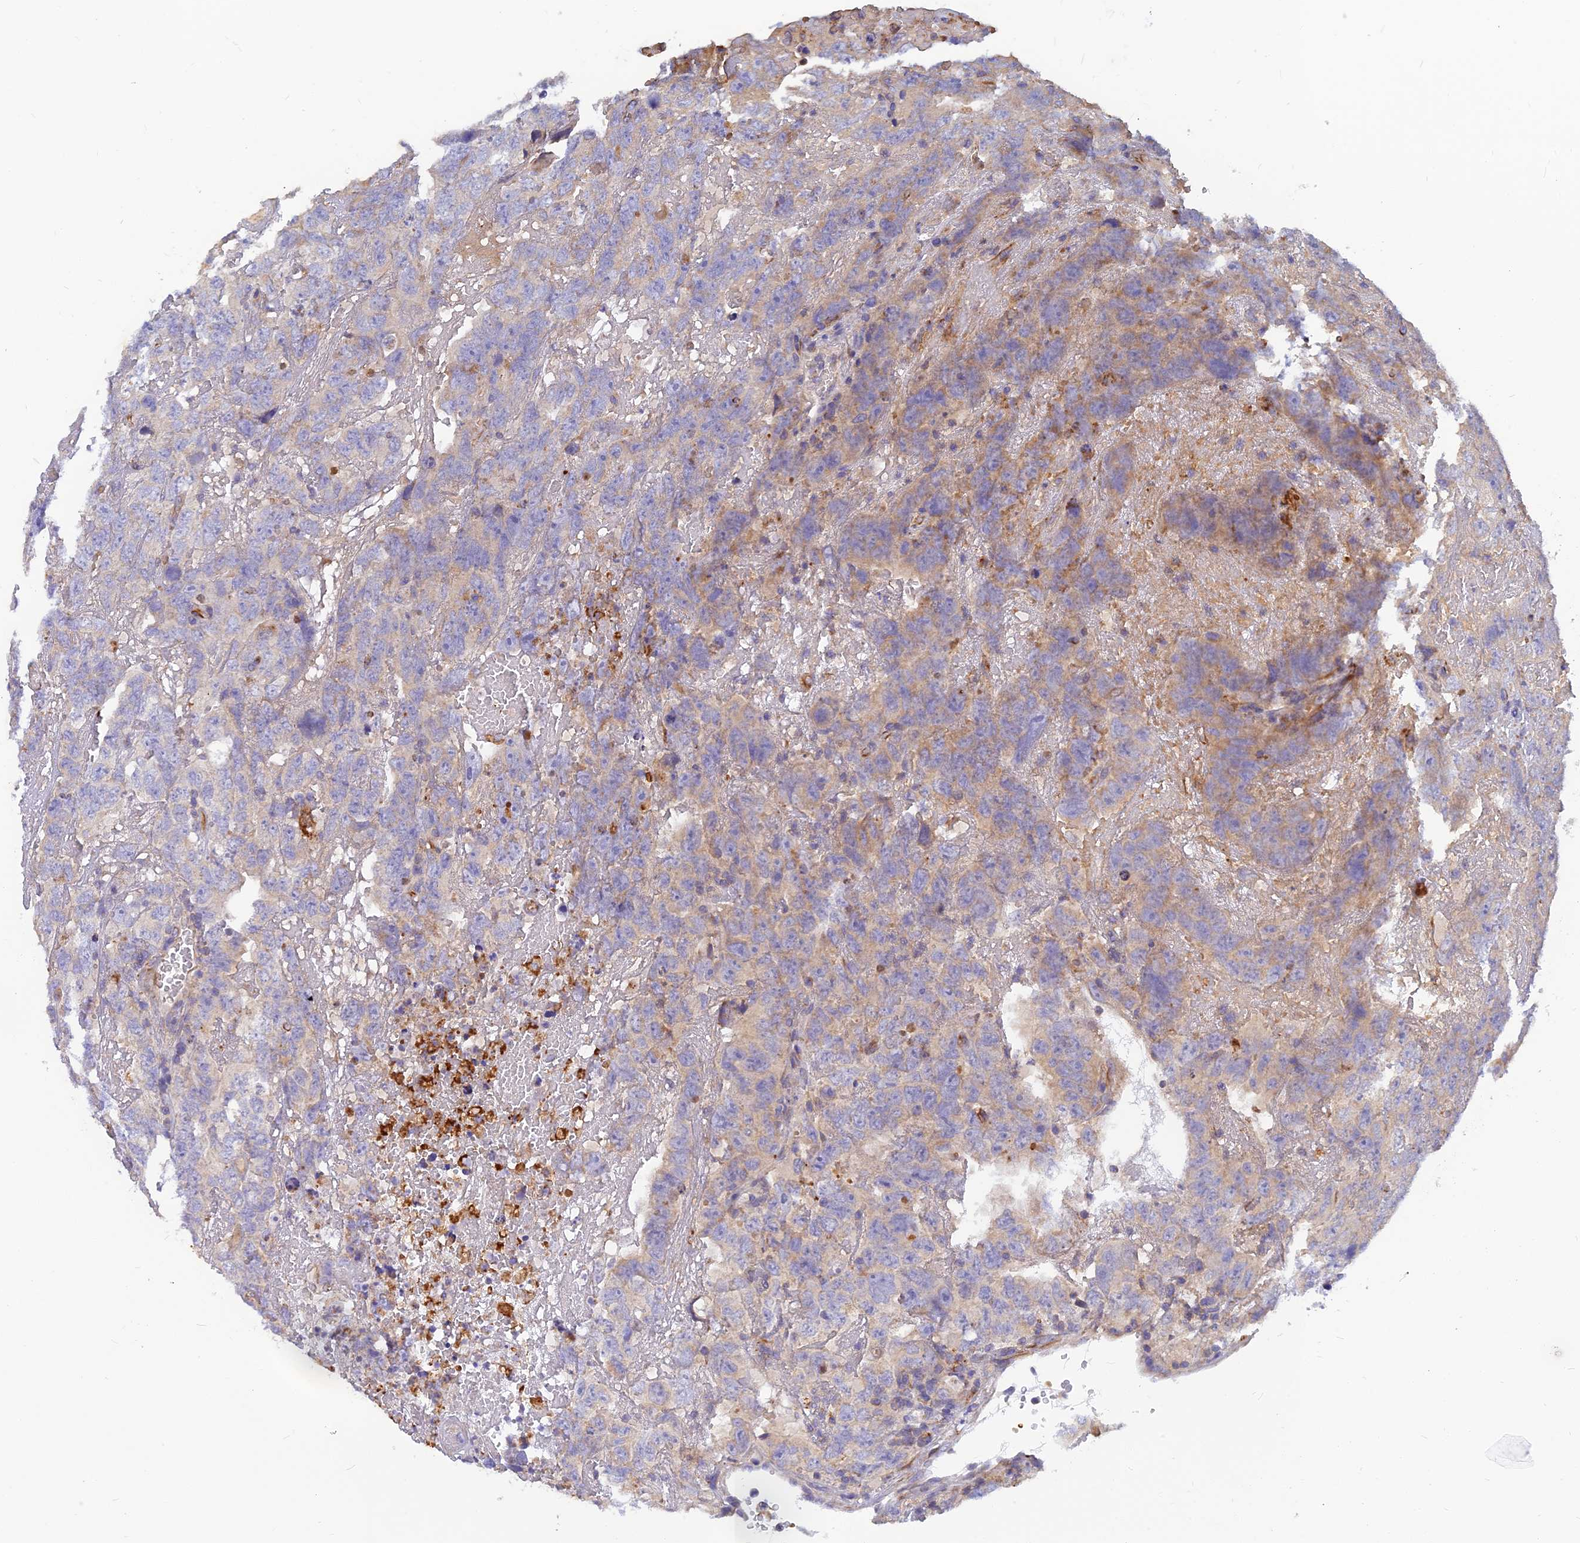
{"staining": {"intensity": "weak", "quantity": "25%-75%", "location": "cytoplasmic/membranous"}, "tissue": "testis cancer", "cell_type": "Tumor cells", "image_type": "cancer", "snomed": [{"axis": "morphology", "description": "Carcinoma, Embryonal, NOS"}, {"axis": "topography", "description": "Testis"}], "caption": "A high-resolution photomicrograph shows IHC staining of testis cancer, which exhibits weak cytoplasmic/membranous staining in approximately 25%-75% of tumor cells.", "gene": "CACNA1B", "patient": {"sex": "male", "age": 45}}